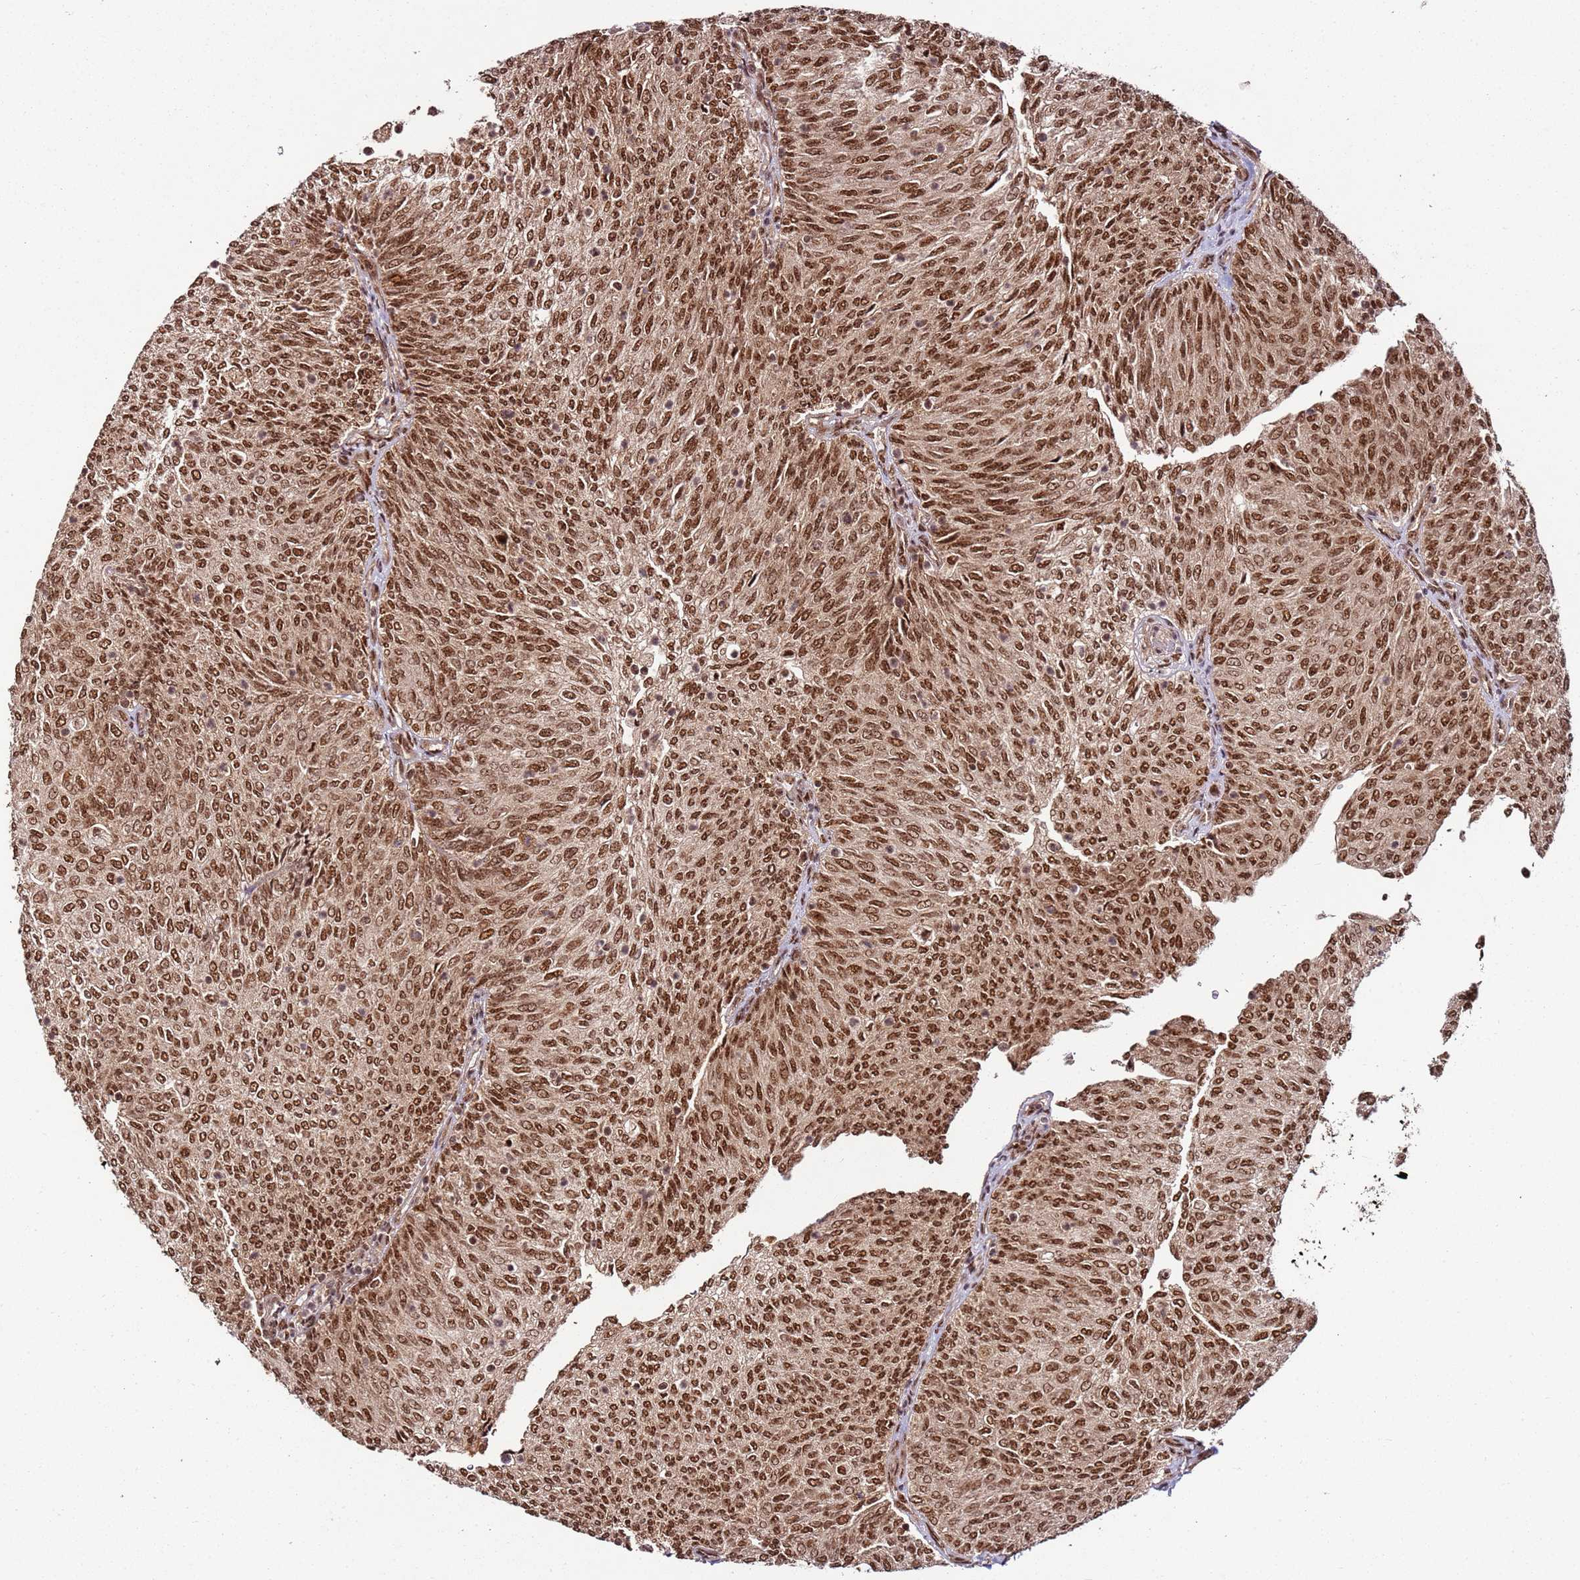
{"staining": {"intensity": "strong", "quantity": ">75%", "location": "nuclear"}, "tissue": "urothelial cancer", "cell_type": "Tumor cells", "image_type": "cancer", "snomed": [{"axis": "morphology", "description": "Urothelial carcinoma, High grade"}, {"axis": "topography", "description": "Urinary bladder"}], "caption": "High-grade urothelial carcinoma stained for a protein reveals strong nuclear positivity in tumor cells.", "gene": "XRN2", "patient": {"sex": "female", "age": 79}}